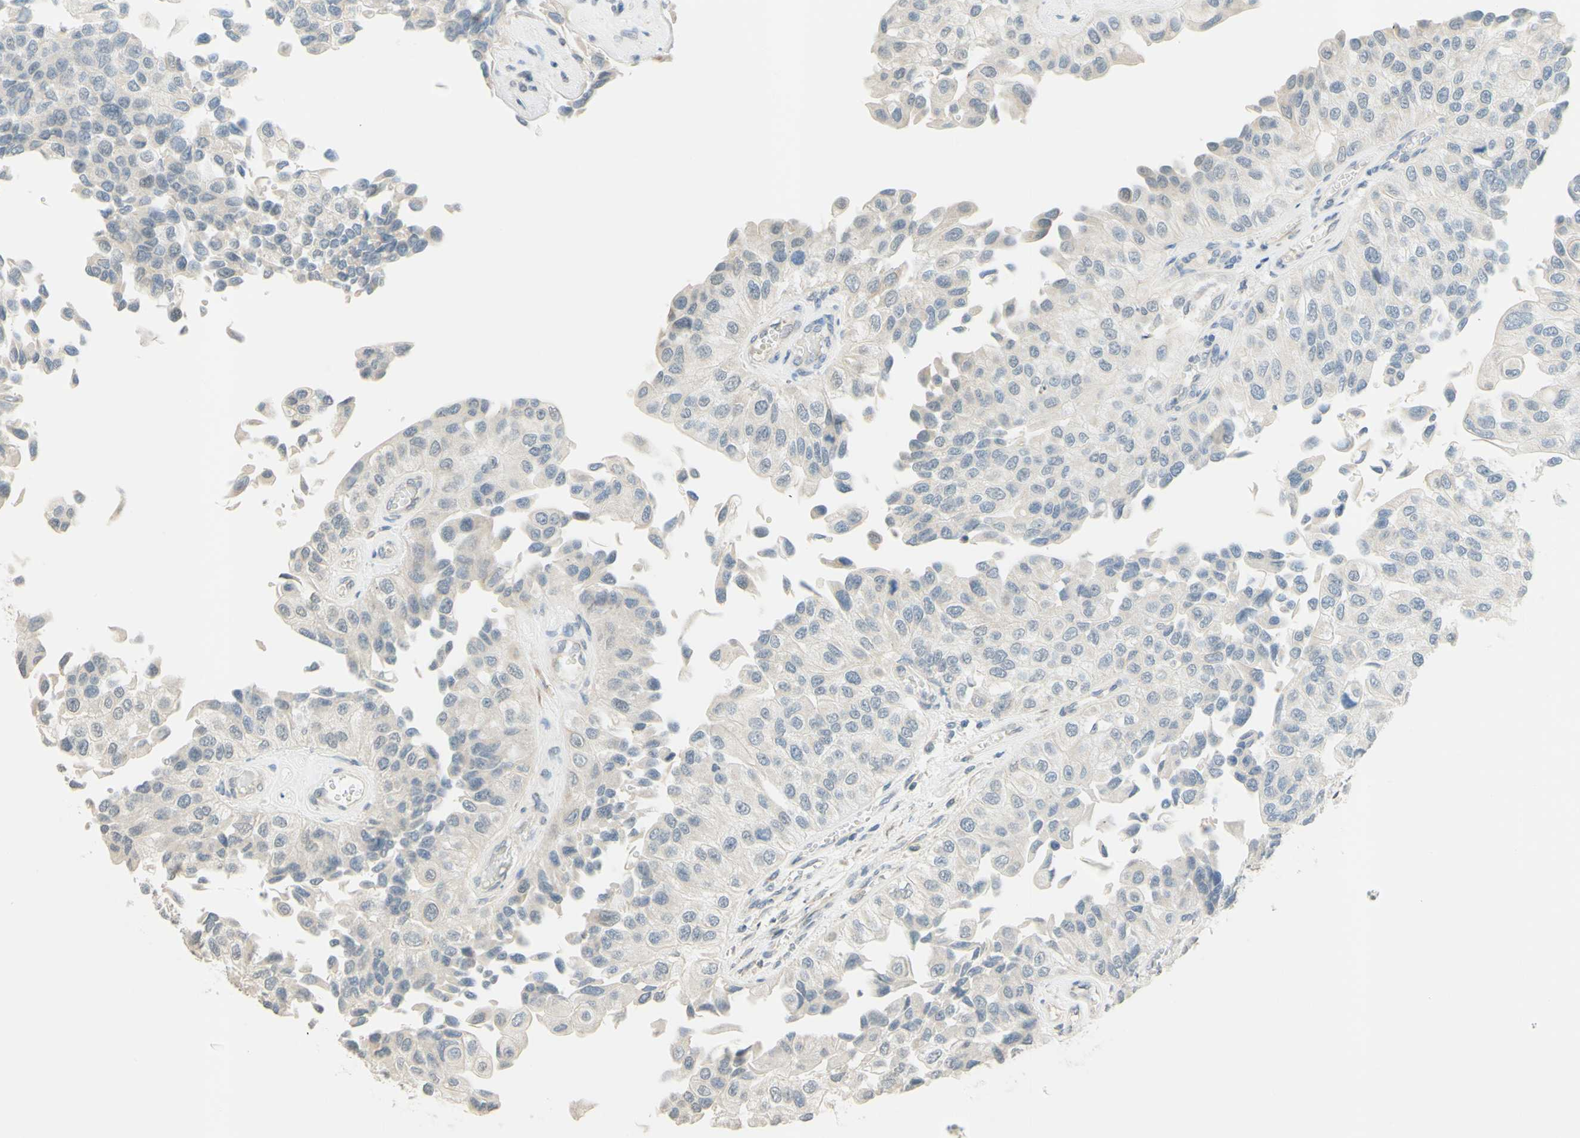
{"staining": {"intensity": "weak", "quantity": "25%-75%", "location": "cytoplasmic/membranous"}, "tissue": "urothelial cancer", "cell_type": "Tumor cells", "image_type": "cancer", "snomed": [{"axis": "morphology", "description": "Urothelial carcinoma, High grade"}, {"axis": "topography", "description": "Kidney"}, {"axis": "topography", "description": "Urinary bladder"}], "caption": "Protein expression analysis of high-grade urothelial carcinoma exhibits weak cytoplasmic/membranous expression in about 25%-75% of tumor cells.", "gene": "MAG", "patient": {"sex": "male", "age": 77}}